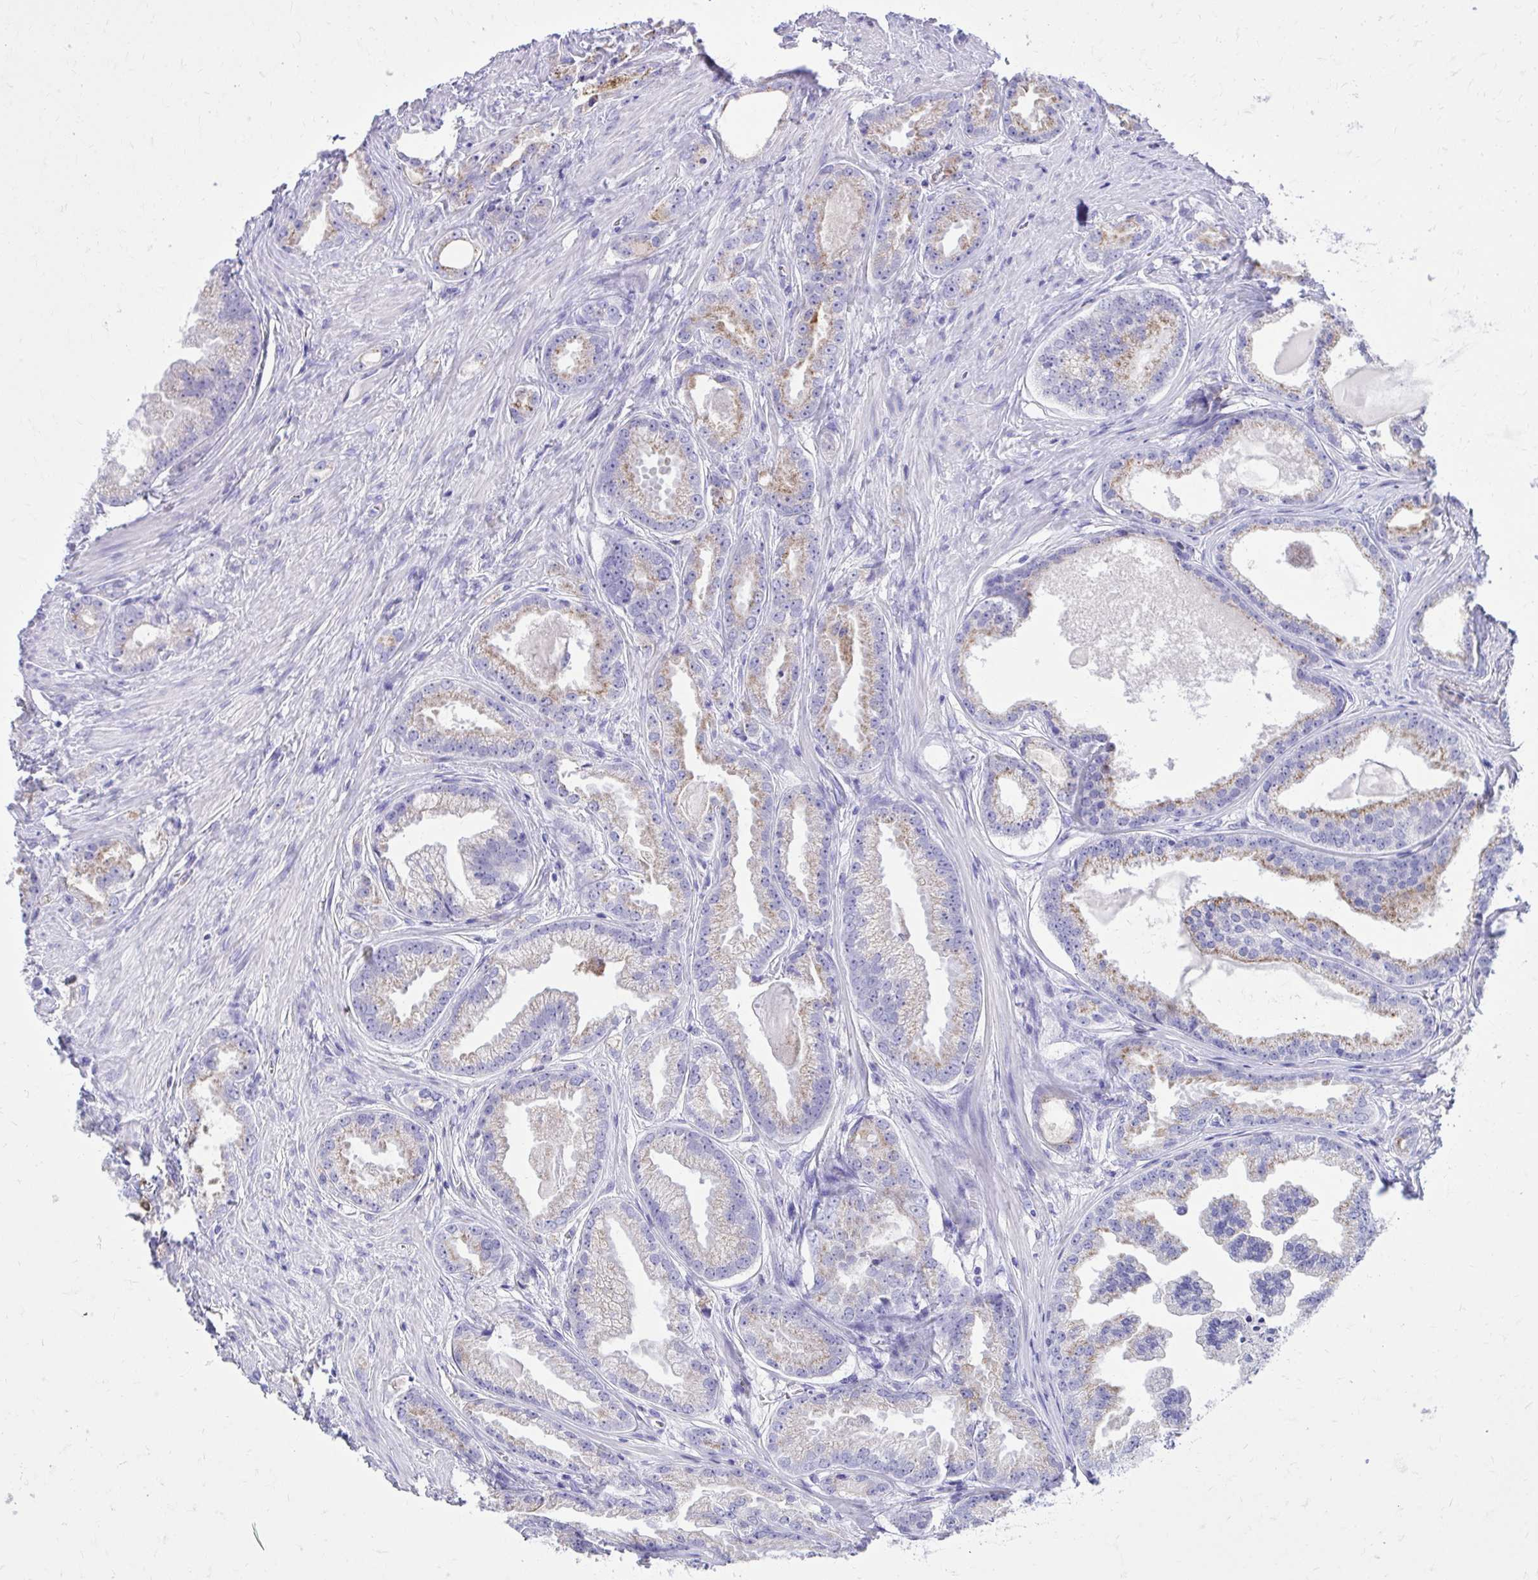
{"staining": {"intensity": "weak", "quantity": "25%-75%", "location": "cytoplasmic/membranous"}, "tissue": "prostate cancer", "cell_type": "Tumor cells", "image_type": "cancer", "snomed": [{"axis": "morphology", "description": "Adenocarcinoma, Low grade"}, {"axis": "topography", "description": "Prostate"}], "caption": "An immunohistochemistry image of neoplastic tissue is shown. Protein staining in brown shows weak cytoplasmic/membranous positivity in prostate cancer (low-grade adenocarcinoma) within tumor cells. The staining was performed using DAB (3,3'-diaminobenzidine) to visualize the protein expression in brown, while the nuclei were stained in blue with hematoxylin (Magnification: 20x).", "gene": "CAT", "patient": {"sex": "male", "age": 65}}